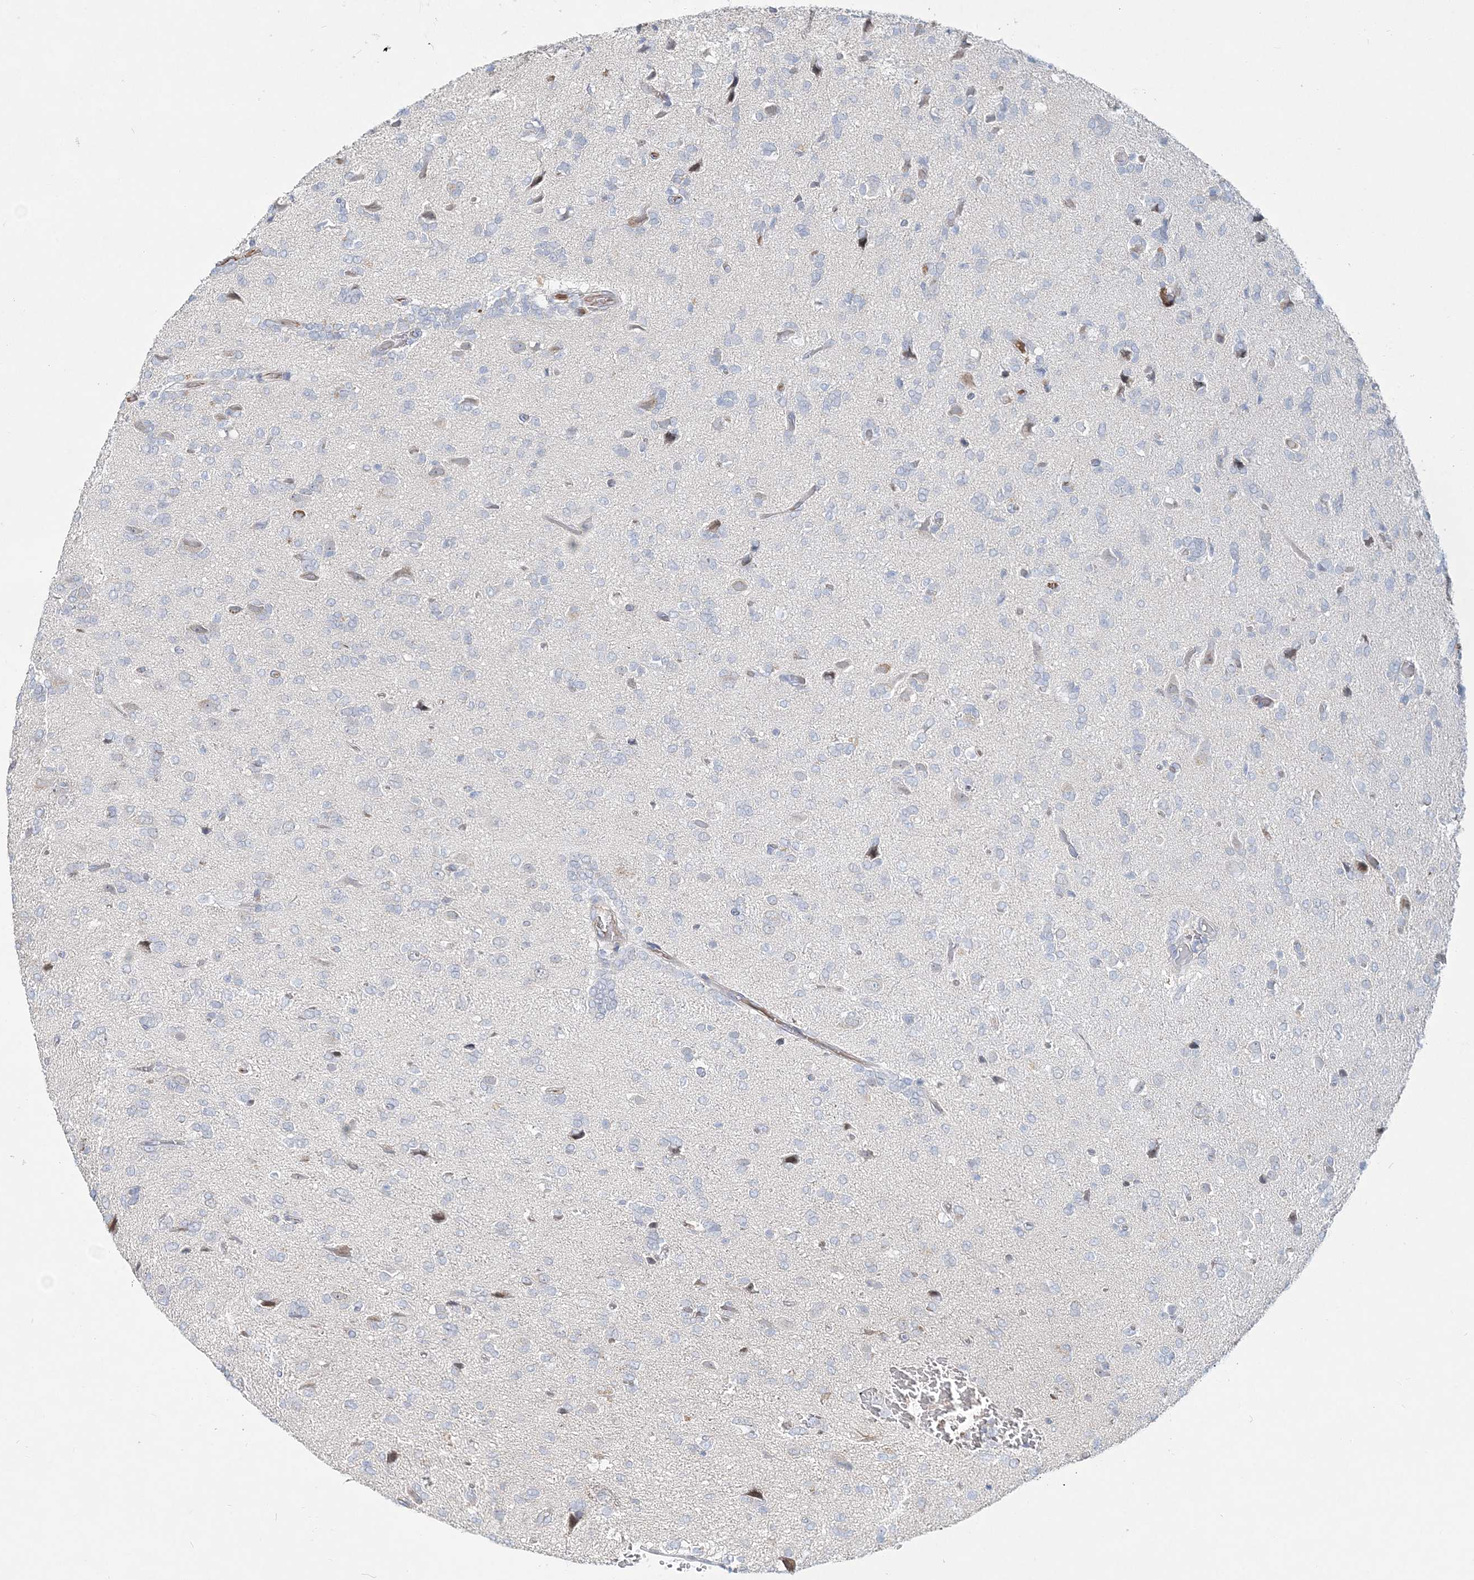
{"staining": {"intensity": "negative", "quantity": "none", "location": "none"}, "tissue": "glioma", "cell_type": "Tumor cells", "image_type": "cancer", "snomed": [{"axis": "morphology", "description": "Glioma, malignant, High grade"}, {"axis": "topography", "description": "Brain"}], "caption": "The micrograph displays no staining of tumor cells in high-grade glioma (malignant).", "gene": "DNAH5", "patient": {"sex": "female", "age": 59}}